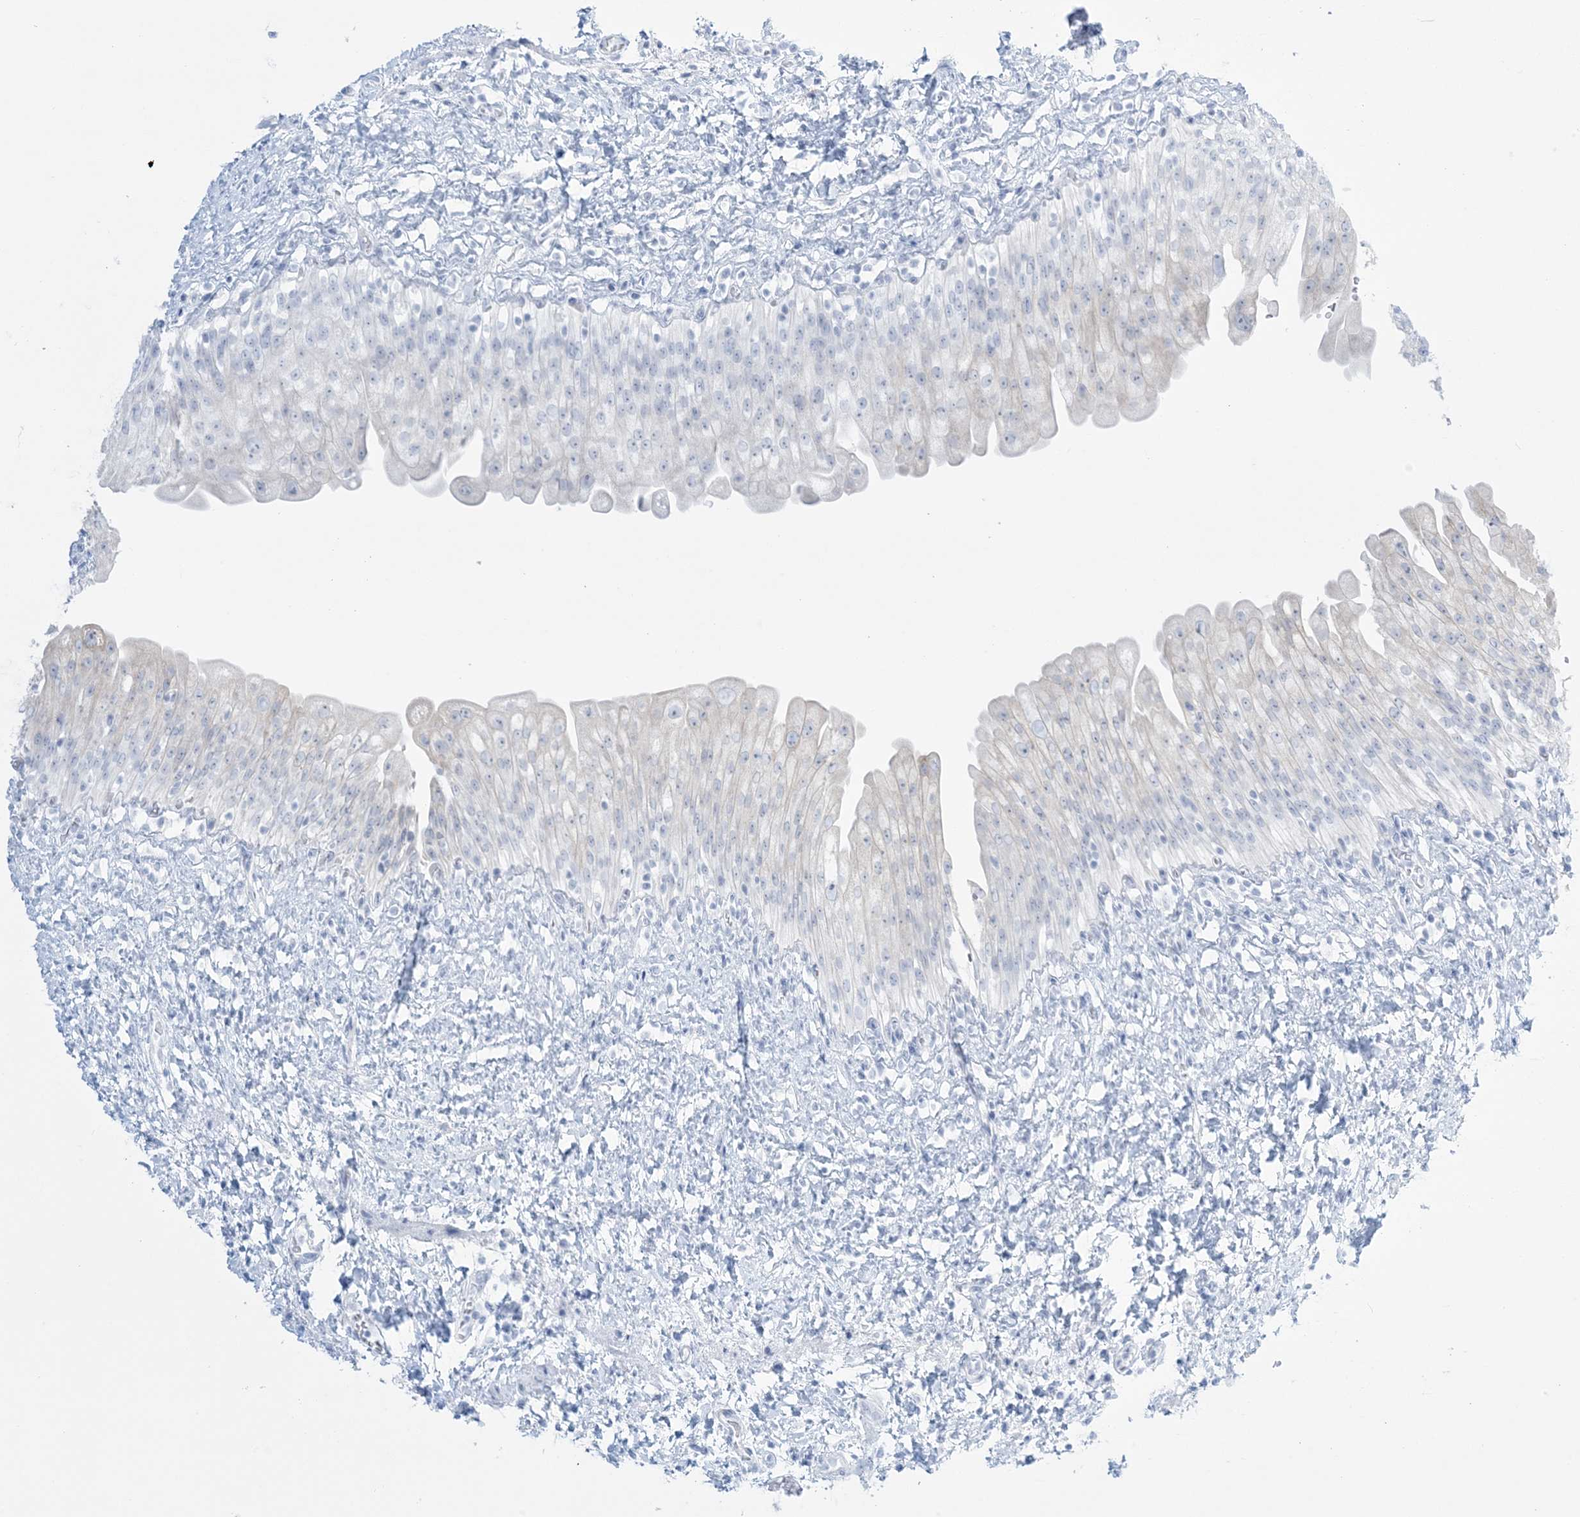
{"staining": {"intensity": "negative", "quantity": "none", "location": "none"}, "tissue": "urinary bladder", "cell_type": "Urothelial cells", "image_type": "normal", "snomed": [{"axis": "morphology", "description": "Normal tissue, NOS"}, {"axis": "topography", "description": "Urinary bladder"}], "caption": "Micrograph shows no protein staining in urothelial cells of unremarkable urinary bladder.", "gene": "AGXT", "patient": {"sex": "female", "age": 27}}